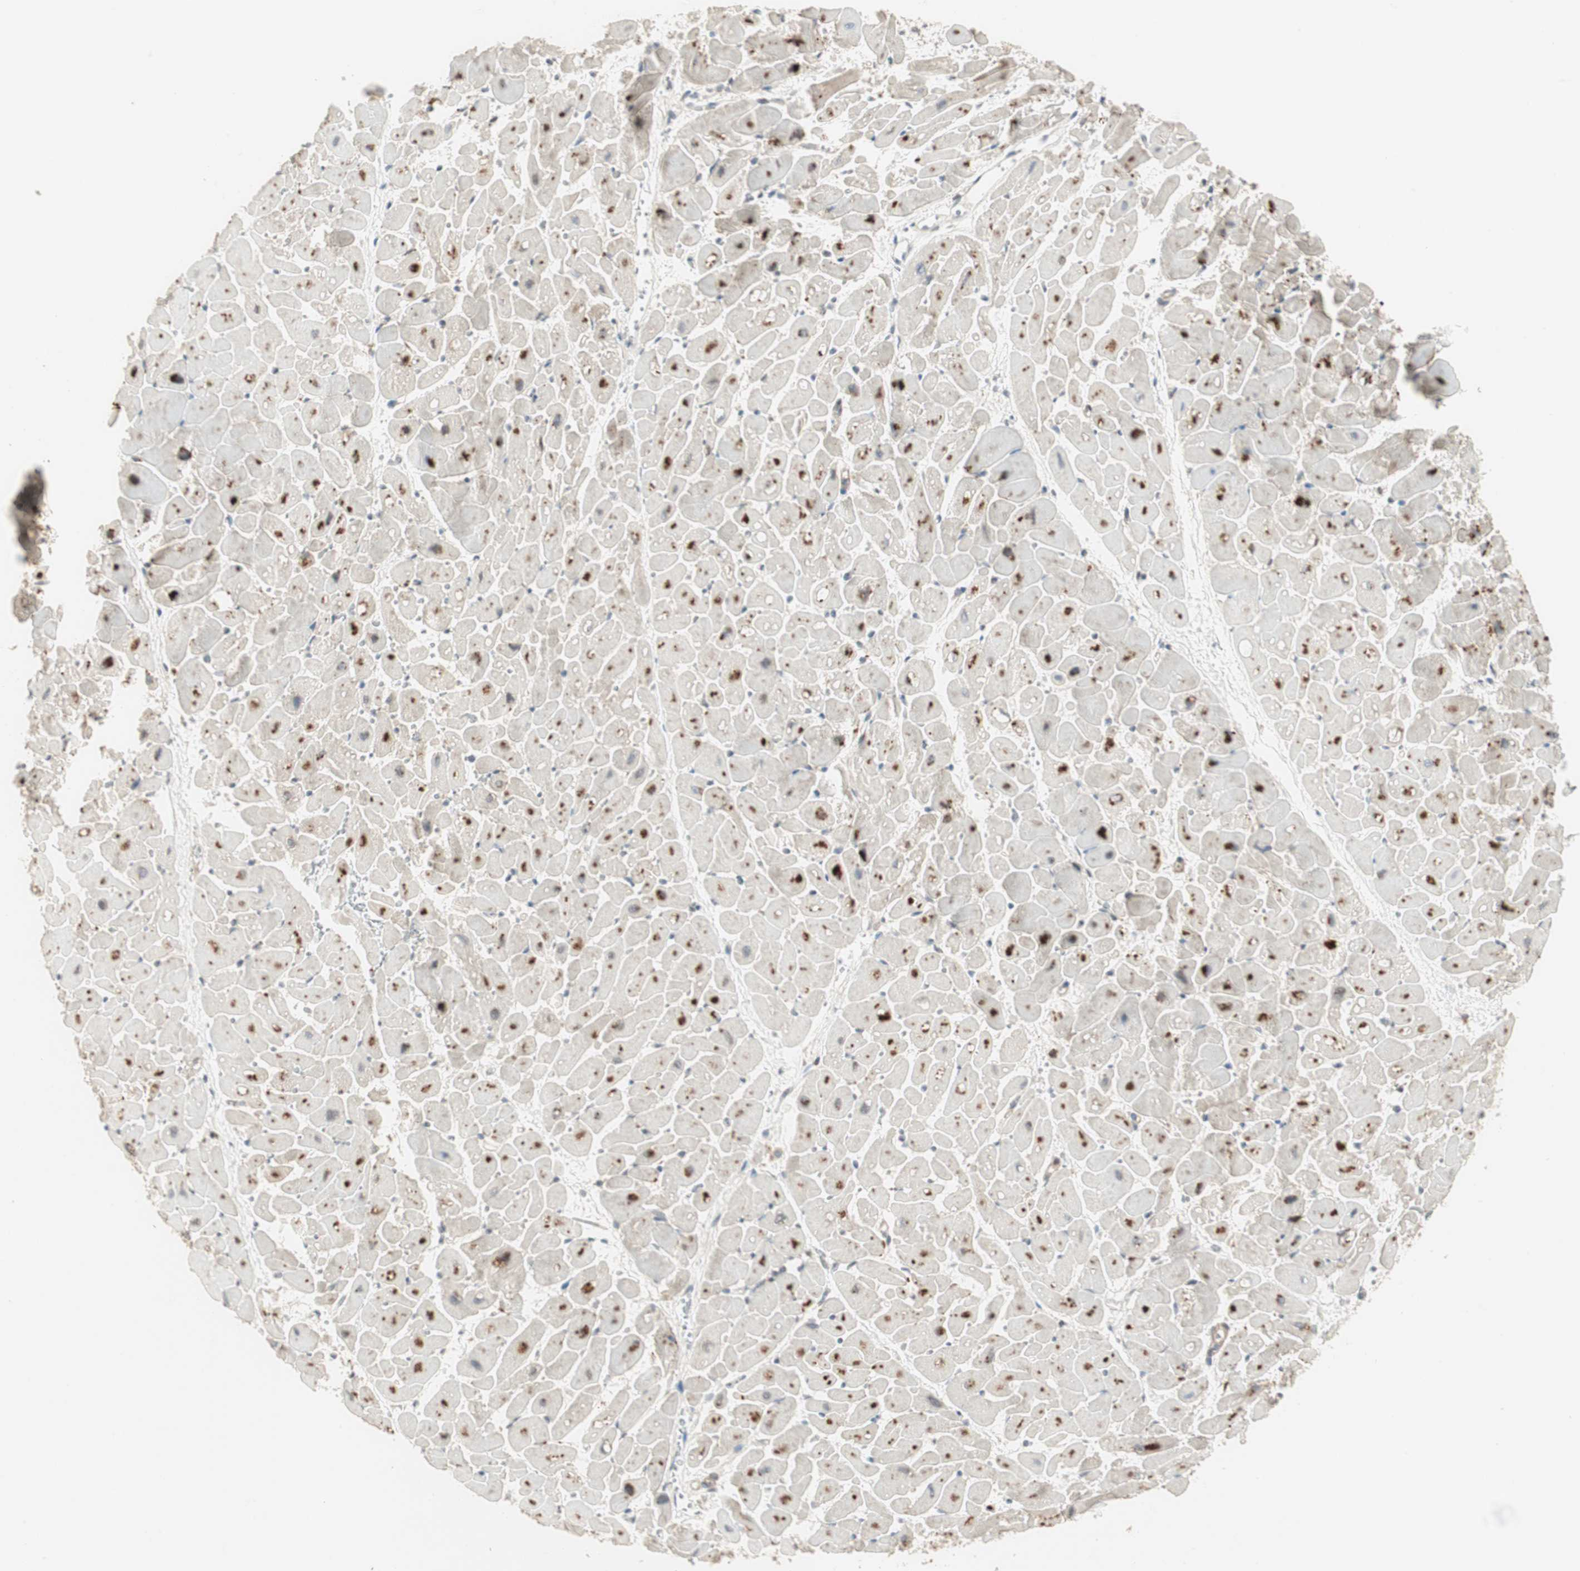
{"staining": {"intensity": "strong", "quantity": "25%-75%", "location": "cytoplasmic/membranous"}, "tissue": "heart muscle", "cell_type": "Cardiomyocytes", "image_type": "normal", "snomed": [{"axis": "morphology", "description": "Normal tissue, NOS"}, {"axis": "topography", "description": "Heart"}], "caption": "DAB (3,3'-diaminobenzidine) immunohistochemical staining of normal heart muscle demonstrates strong cytoplasmic/membranous protein staining in about 25%-75% of cardiomyocytes.", "gene": "SFRP1", "patient": {"sex": "female", "age": 19}}